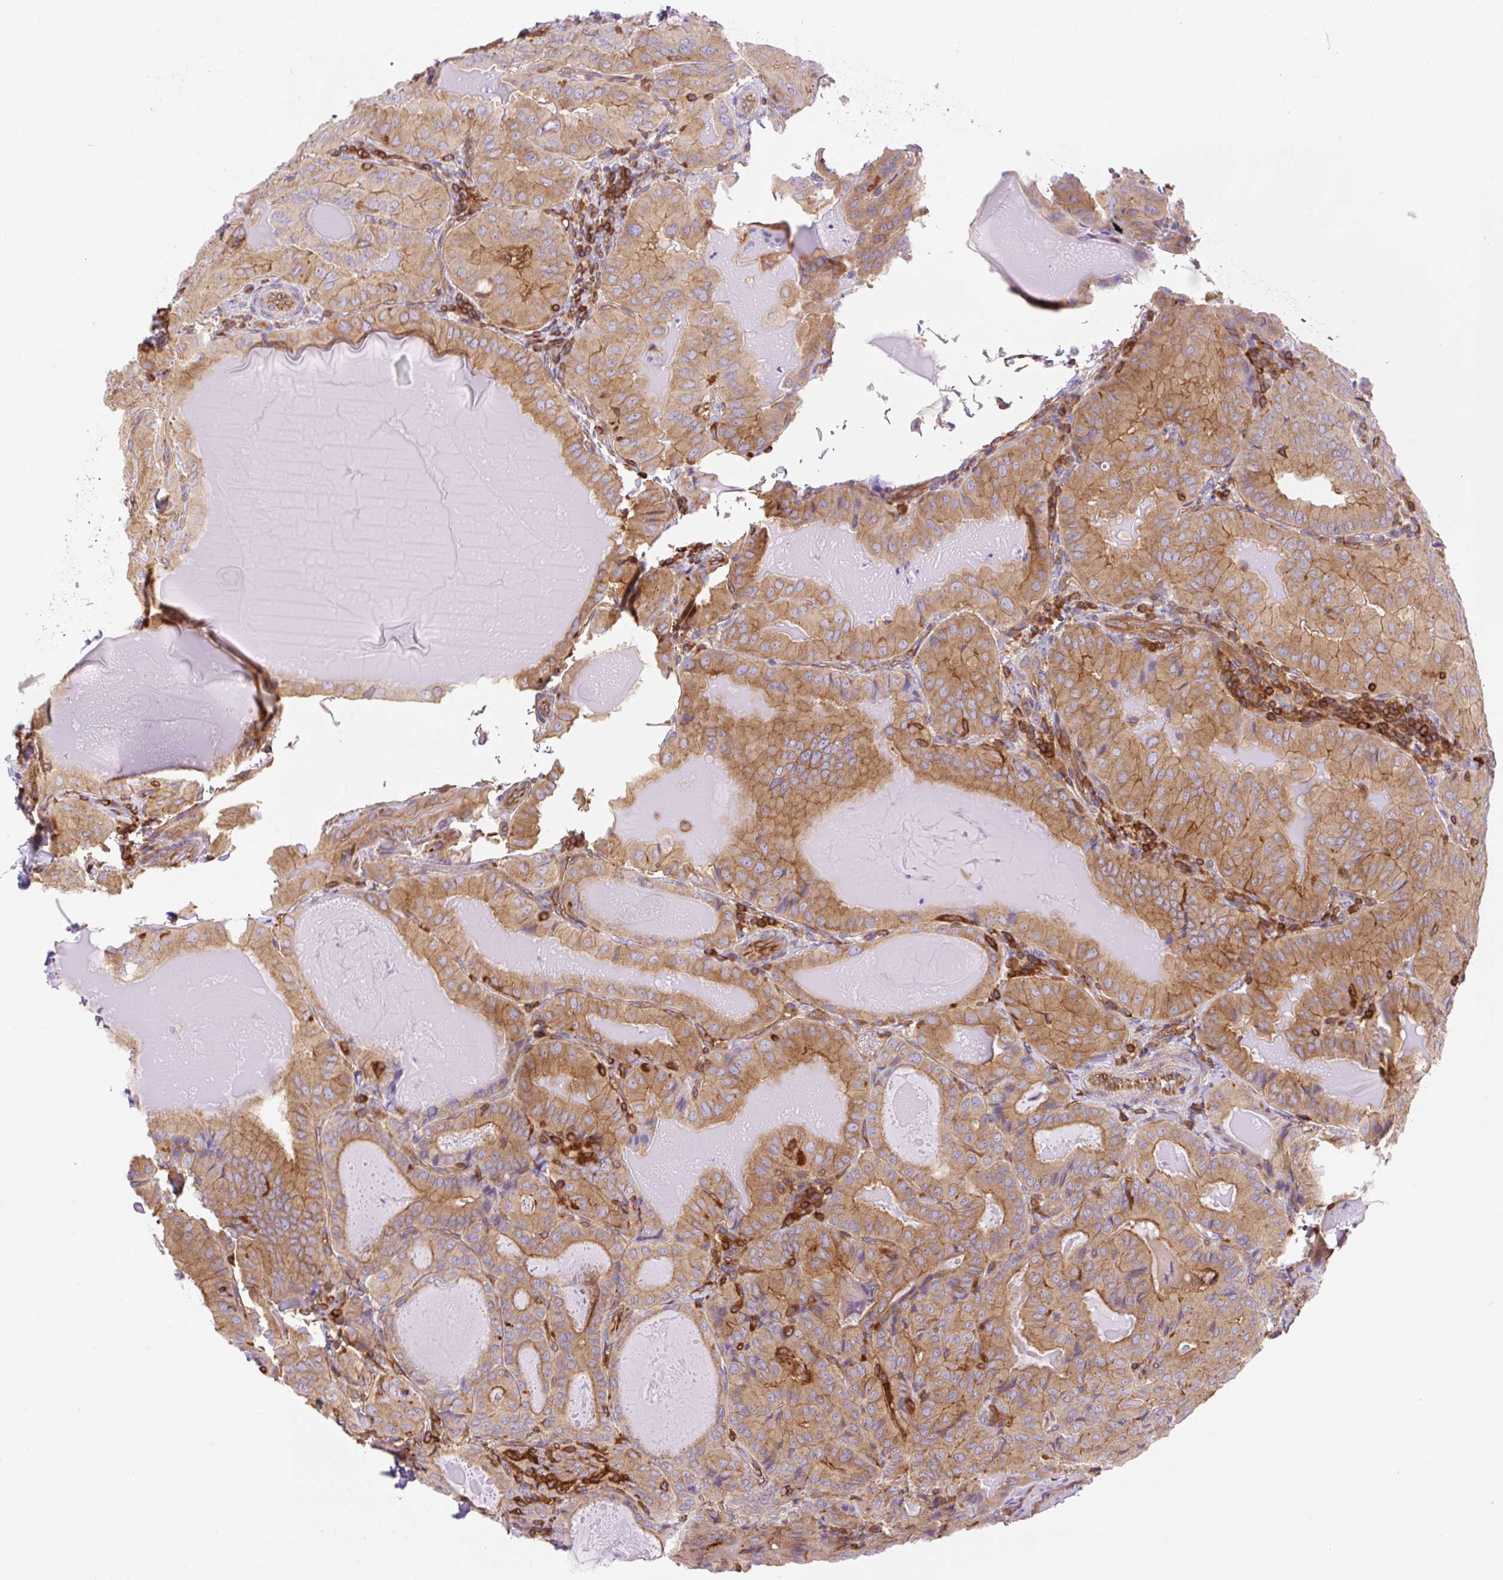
{"staining": {"intensity": "moderate", "quantity": "25%-75%", "location": "cytoplasmic/membranous"}, "tissue": "thyroid cancer", "cell_type": "Tumor cells", "image_type": "cancer", "snomed": [{"axis": "morphology", "description": "Papillary adenocarcinoma, NOS"}, {"axis": "topography", "description": "Thyroid gland"}], "caption": "Human papillary adenocarcinoma (thyroid) stained for a protein (brown) displays moderate cytoplasmic/membranous positive positivity in about 25%-75% of tumor cells.", "gene": "DNM2", "patient": {"sex": "female", "age": 68}}